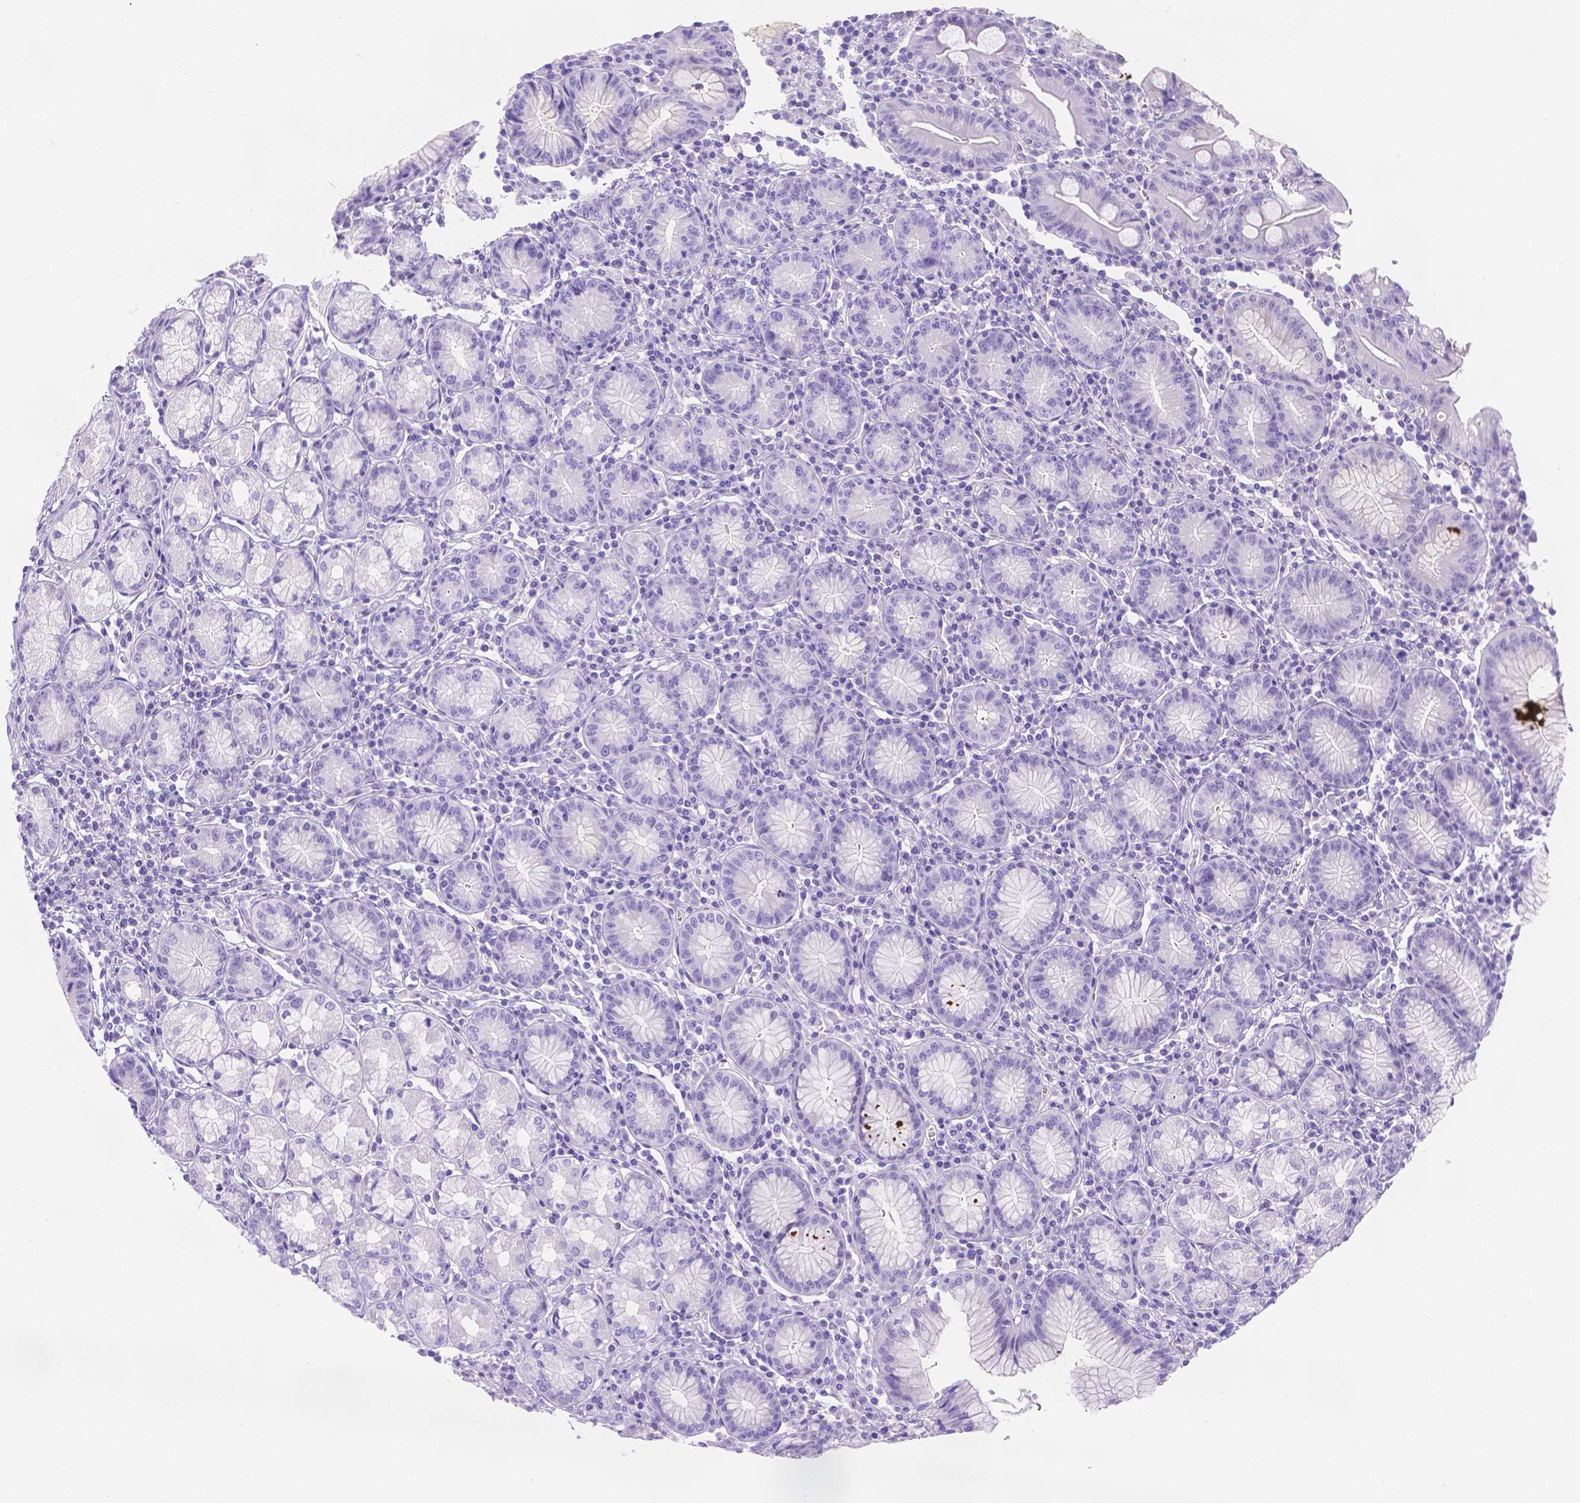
{"staining": {"intensity": "negative", "quantity": "none", "location": "none"}, "tissue": "stomach", "cell_type": "Glandular cells", "image_type": "normal", "snomed": [{"axis": "morphology", "description": "Normal tissue, NOS"}, {"axis": "topography", "description": "Stomach"}], "caption": "The immunohistochemistry (IHC) photomicrograph has no significant positivity in glandular cells of stomach. (IHC, brightfield microscopy, high magnification).", "gene": "MLN", "patient": {"sex": "male", "age": 55}}